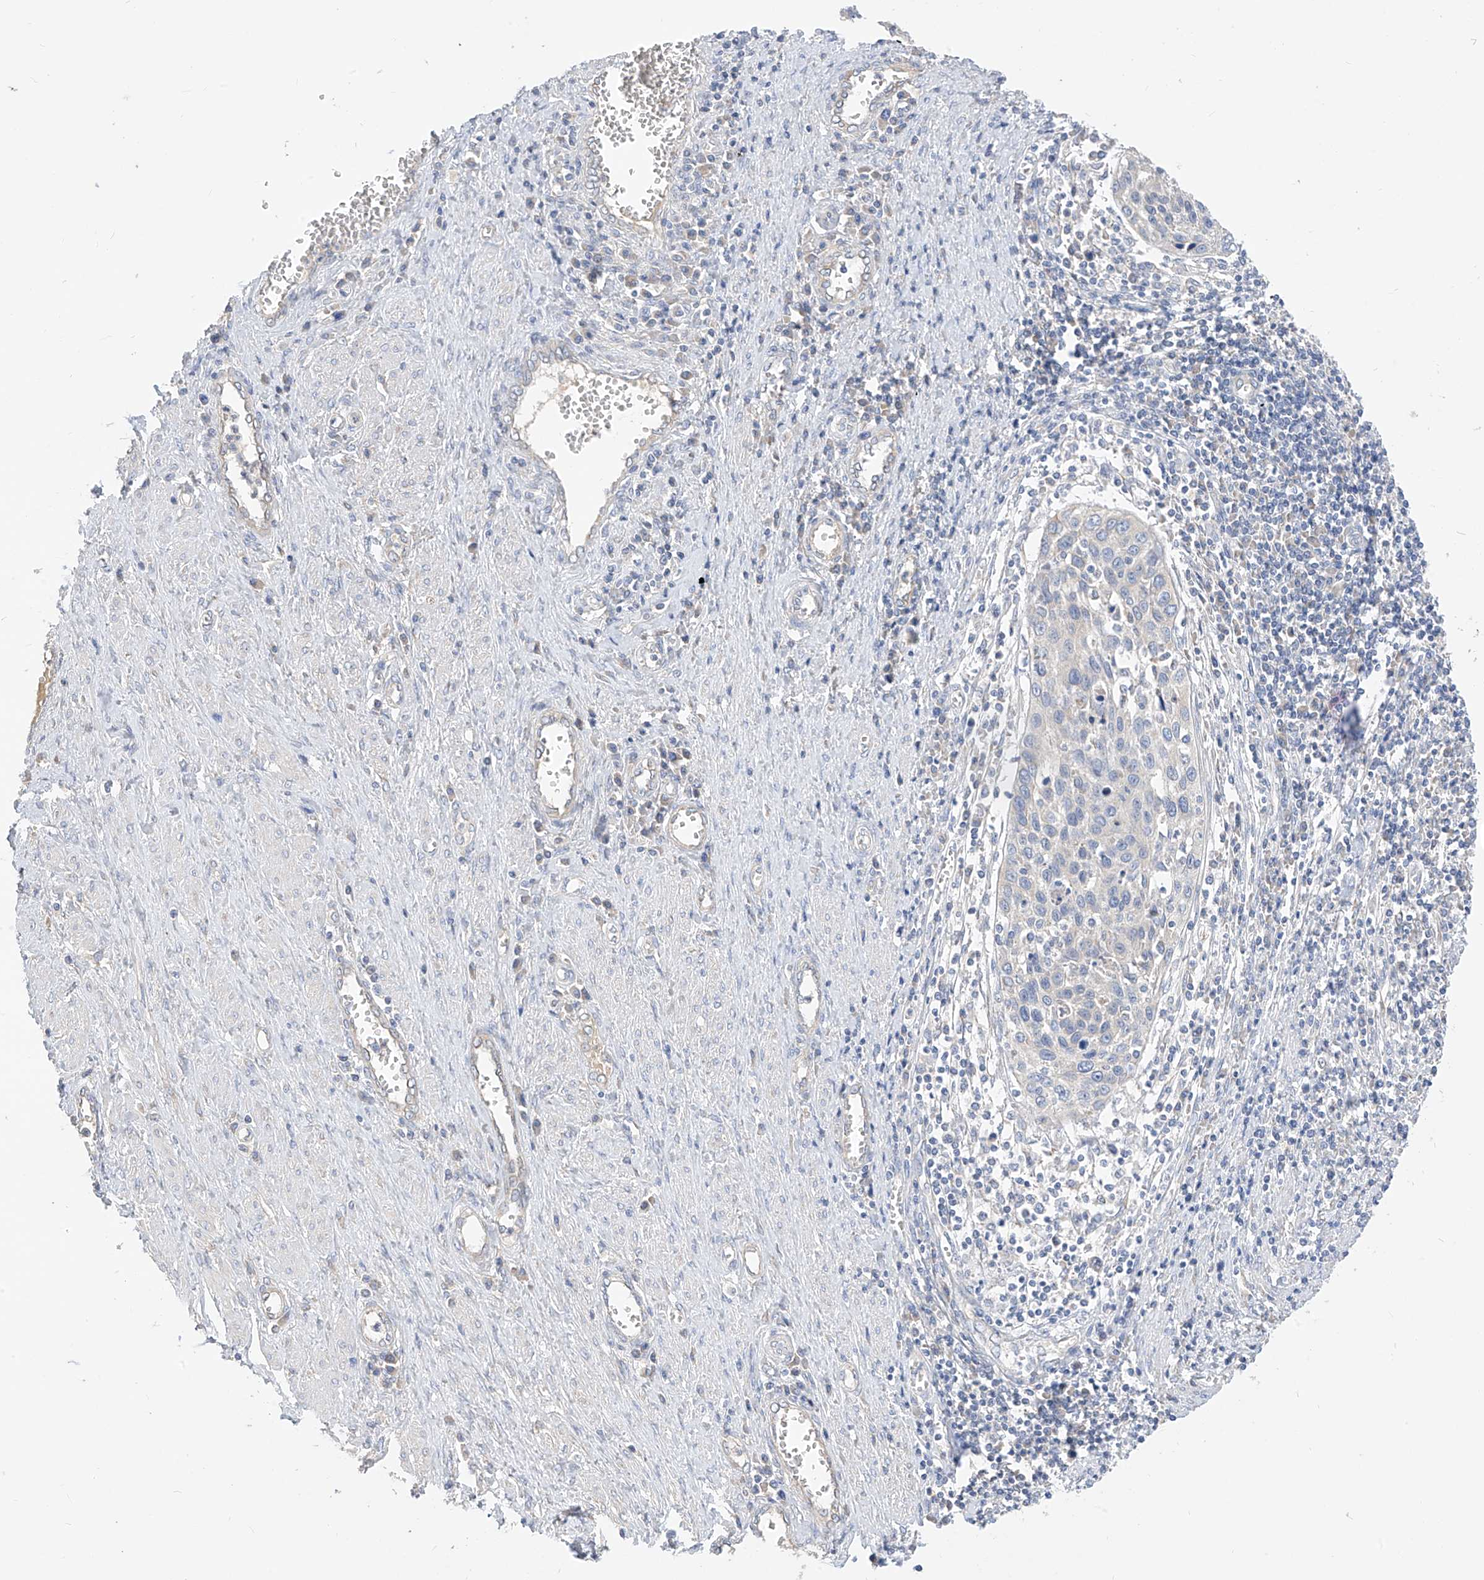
{"staining": {"intensity": "negative", "quantity": "none", "location": "none"}, "tissue": "cervical cancer", "cell_type": "Tumor cells", "image_type": "cancer", "snomed": [{"axis": "morphology", "description": "Squamous cell carcinoma, NOS"}, {"axis": "topography", "description": "Cervix"}], "caption": "Human cervical cancer stained for a protein using IHC reveals no staining in tumor cells.", "gene": "RASA2", "patient": {"sex": "female", "age": 32}}